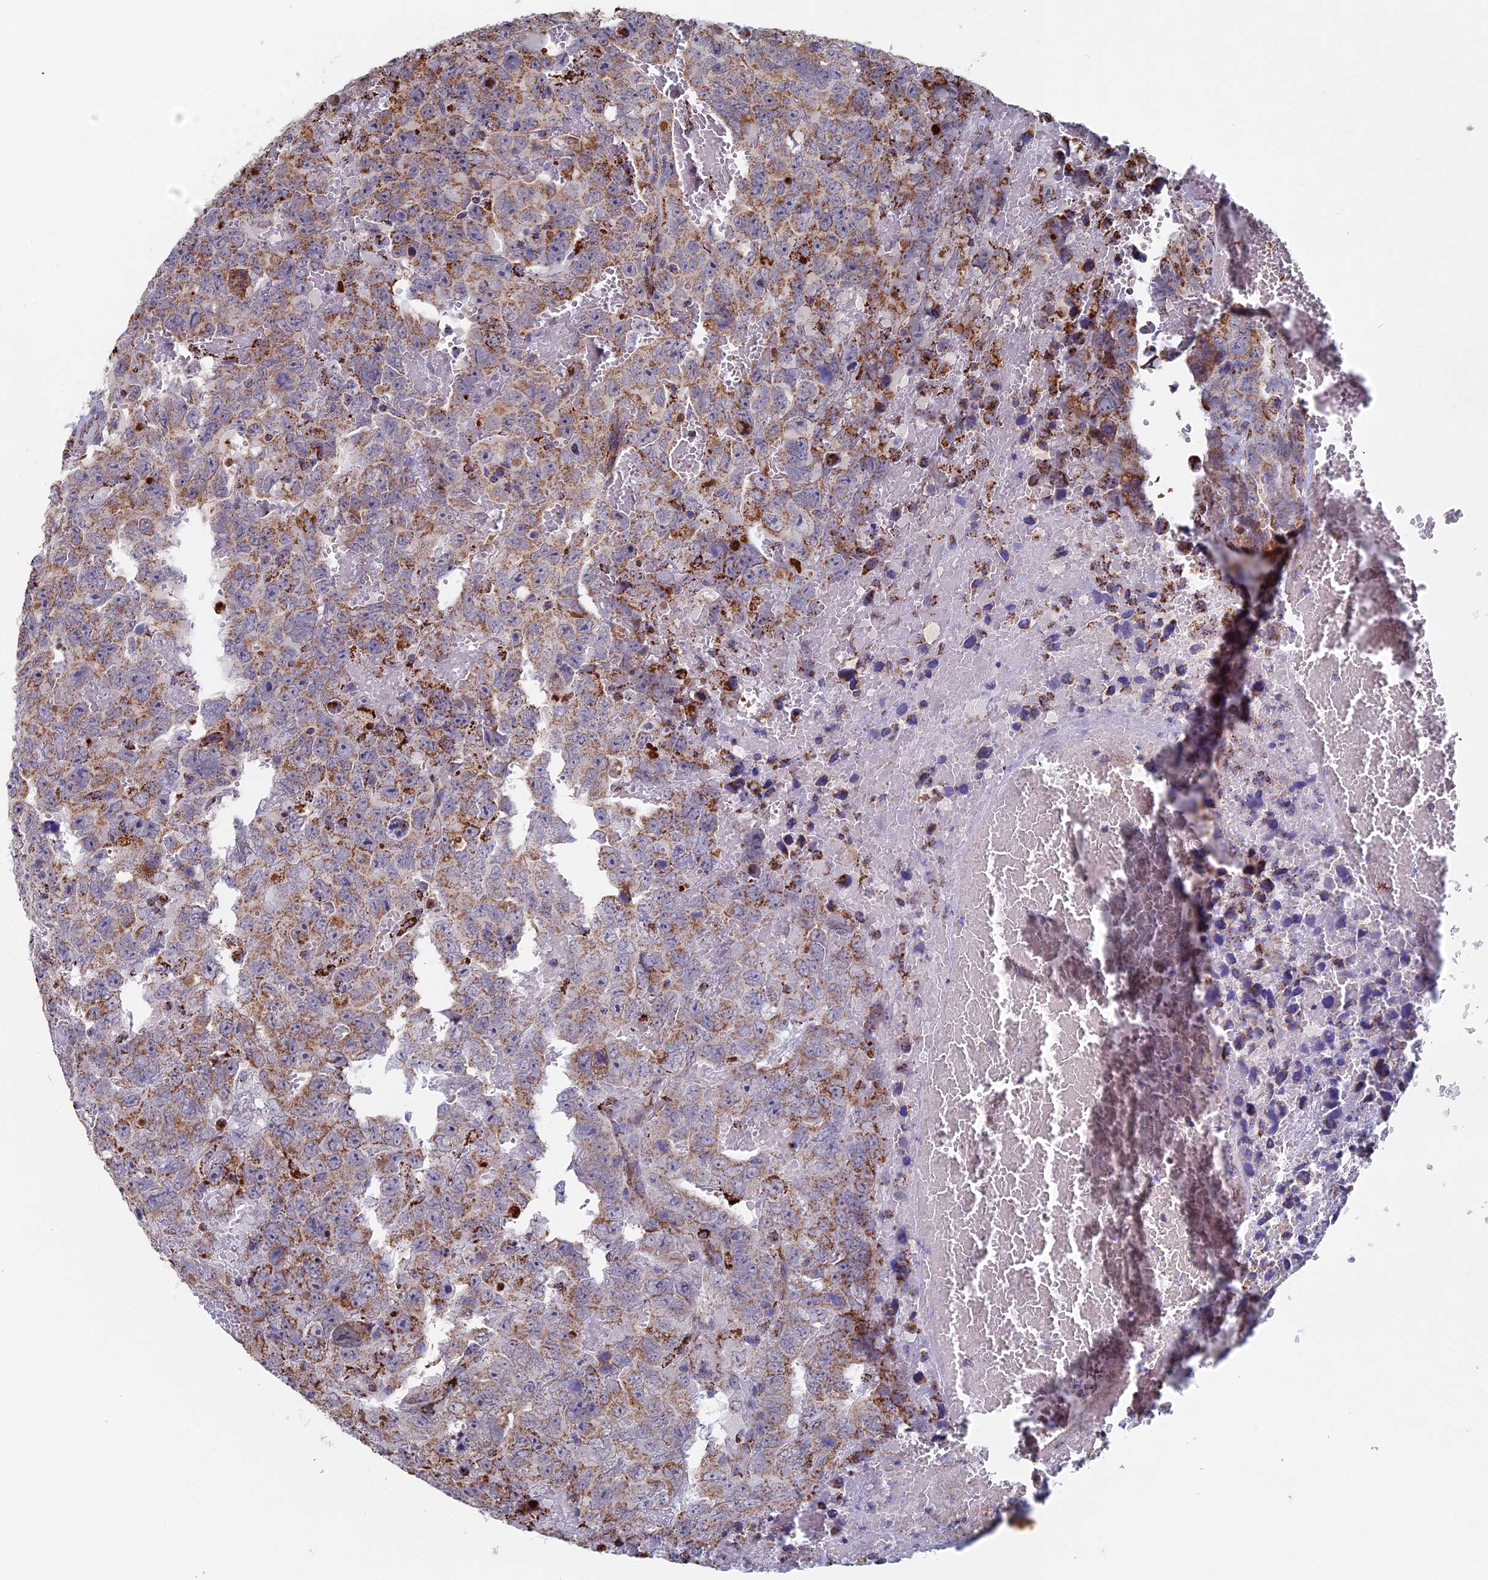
{"staining": {"intensity": "moderate", "quantity": ">75%", "location": "cytoplasmic/membranous"}, "tissue": "testis cancer", "cell_type": "Tumor cells", "image_type": "cancer", "snomed": [{"axis": "morphology", "description": "Carcinoma, Embryonal, NOS"}, {"axis": "topography", "description": "Testis"}], "caption": "Protein staining of embryonal carcinoma (testis) tissue displays moderate cytoplasmic/membranous expression in about >75% of tumor cells.", "gene": "SEC24D", "patient": {"sex": "male", "age": 45}}